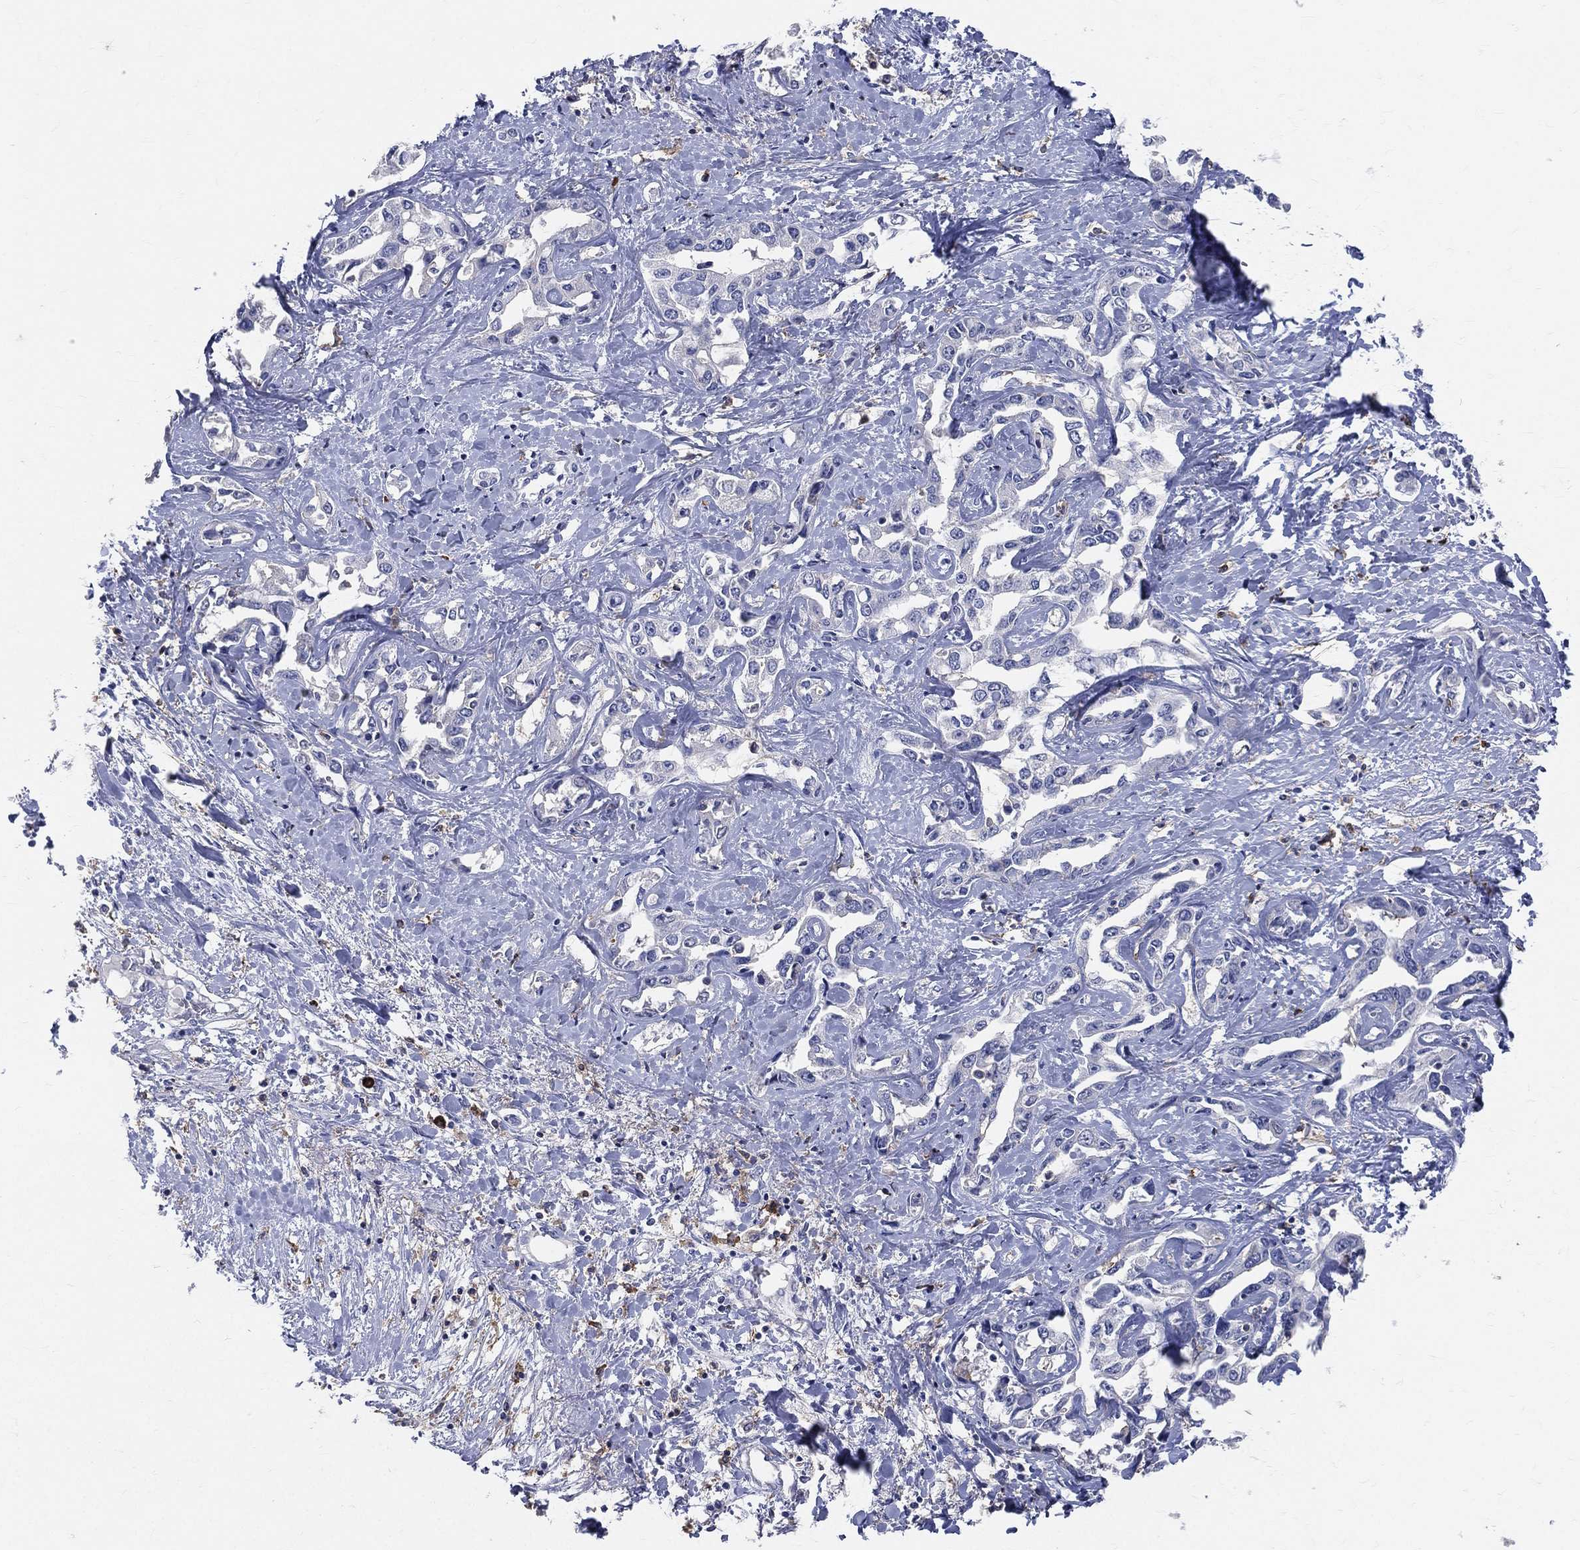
{"staining": {"intensity": "negative", "quantity": "none", "location": "none"}, "tissue": "liver cancer", "cell_type": "Tumor cells", "image_type": "cancer", "snomed": [{"axis": "morphology", "description": "Cholangiocarcinoma"}, {"axis": "topography", "description": "Liver"}], "caption": "There is no significant positivity in tumor cells of liver cancer (cholangiocarcinoma).", "gene": "CD33", "patient": {"sex": "male", "age": 59}}